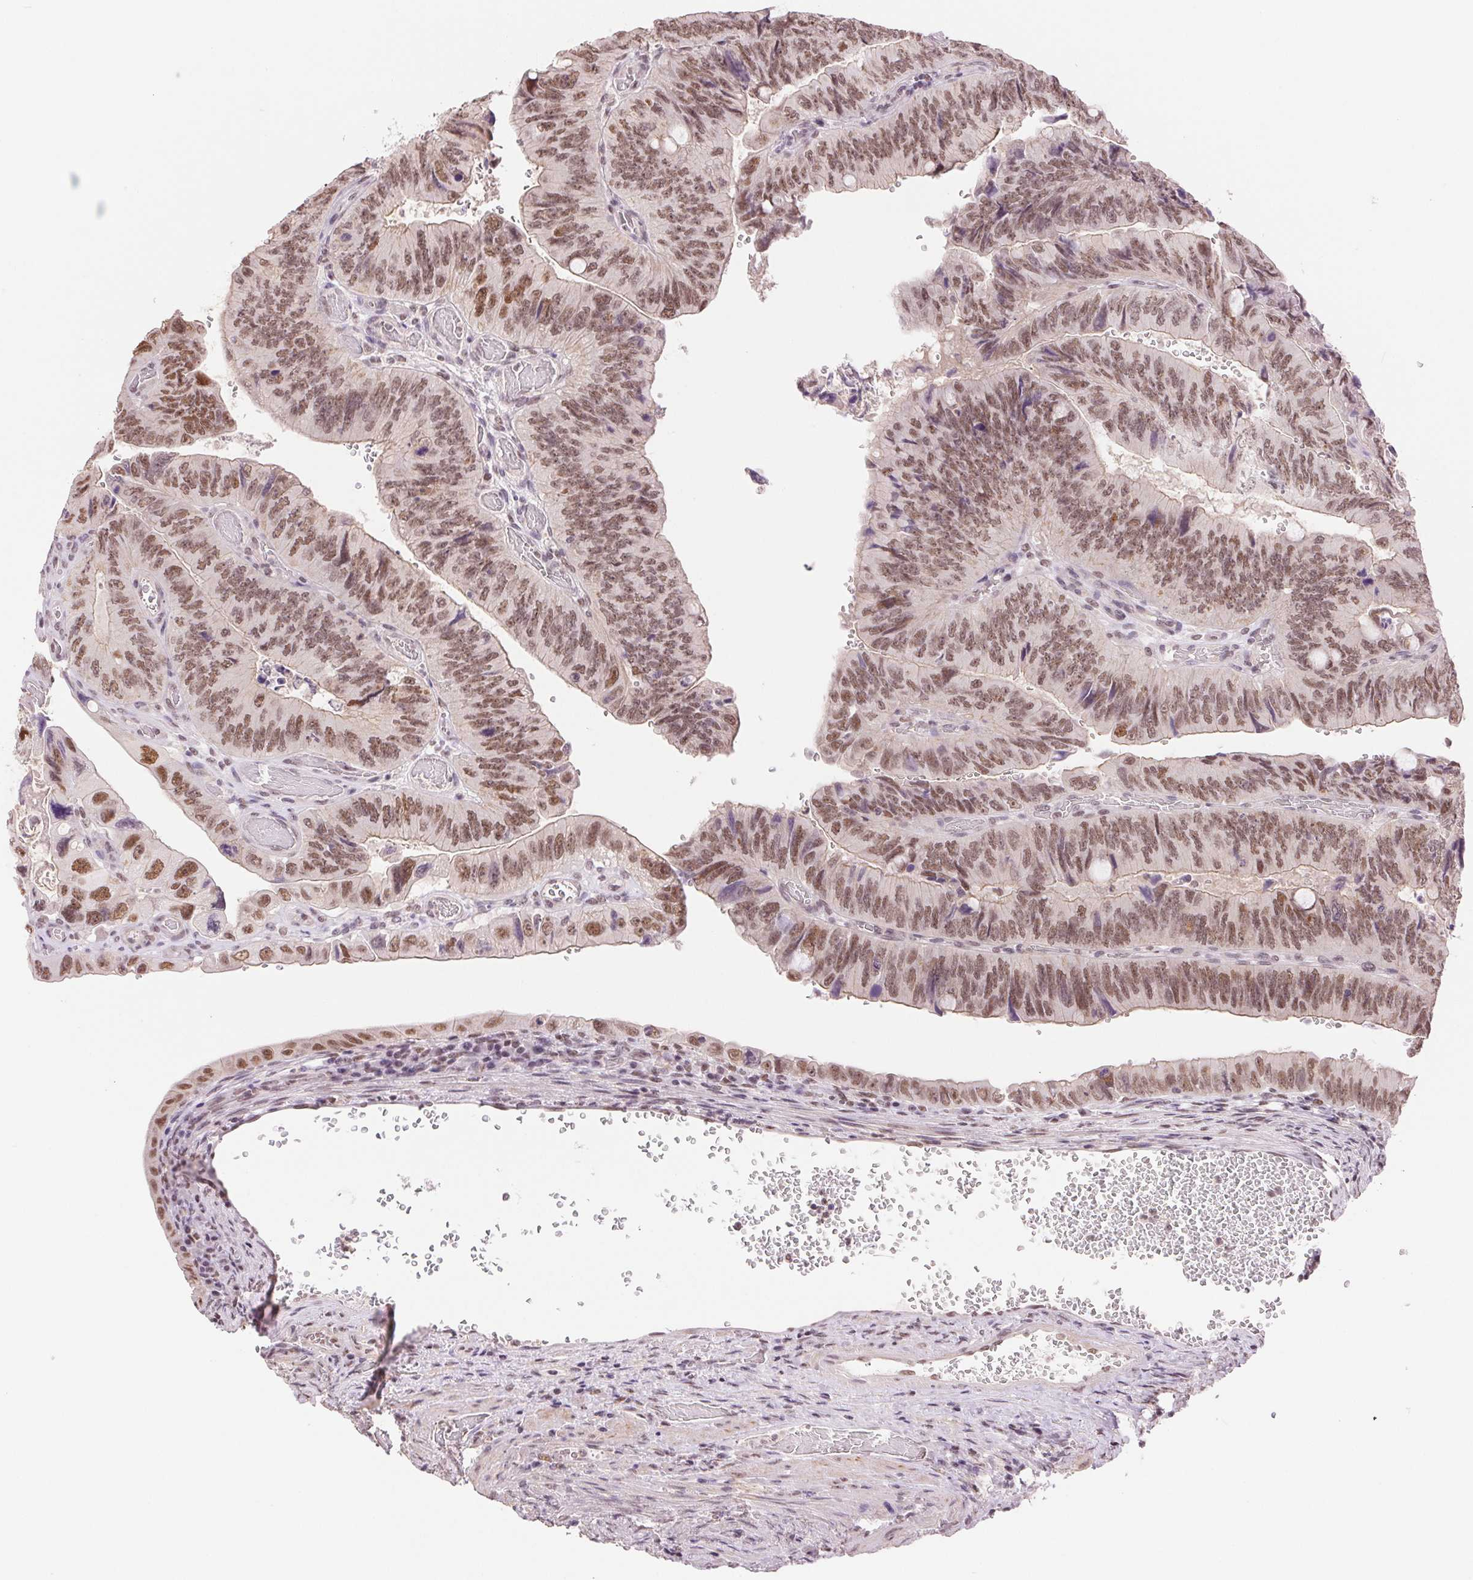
{"staining": {"intensity": "moderate", "quantity": ">75%", "location": "nuclear"}, "tissue": "colorectal cancer", "cell_type": "Tumor cells", "image_type": "cancer", "snomed": [{"axis": "morphology", "description": "Adenocarcinoma, NOS"}, {"axis": "topography", "description": "Colon"}], "caption": "This photomicrograph exhibits immunohistochemistry staining of human adenocarcinoma (colorectal), with medium moderate nuclear staining in approximately >75% of tumor cells.", "gene": "RPRD1B", "patient": {"sex": "female", "age": 84}}